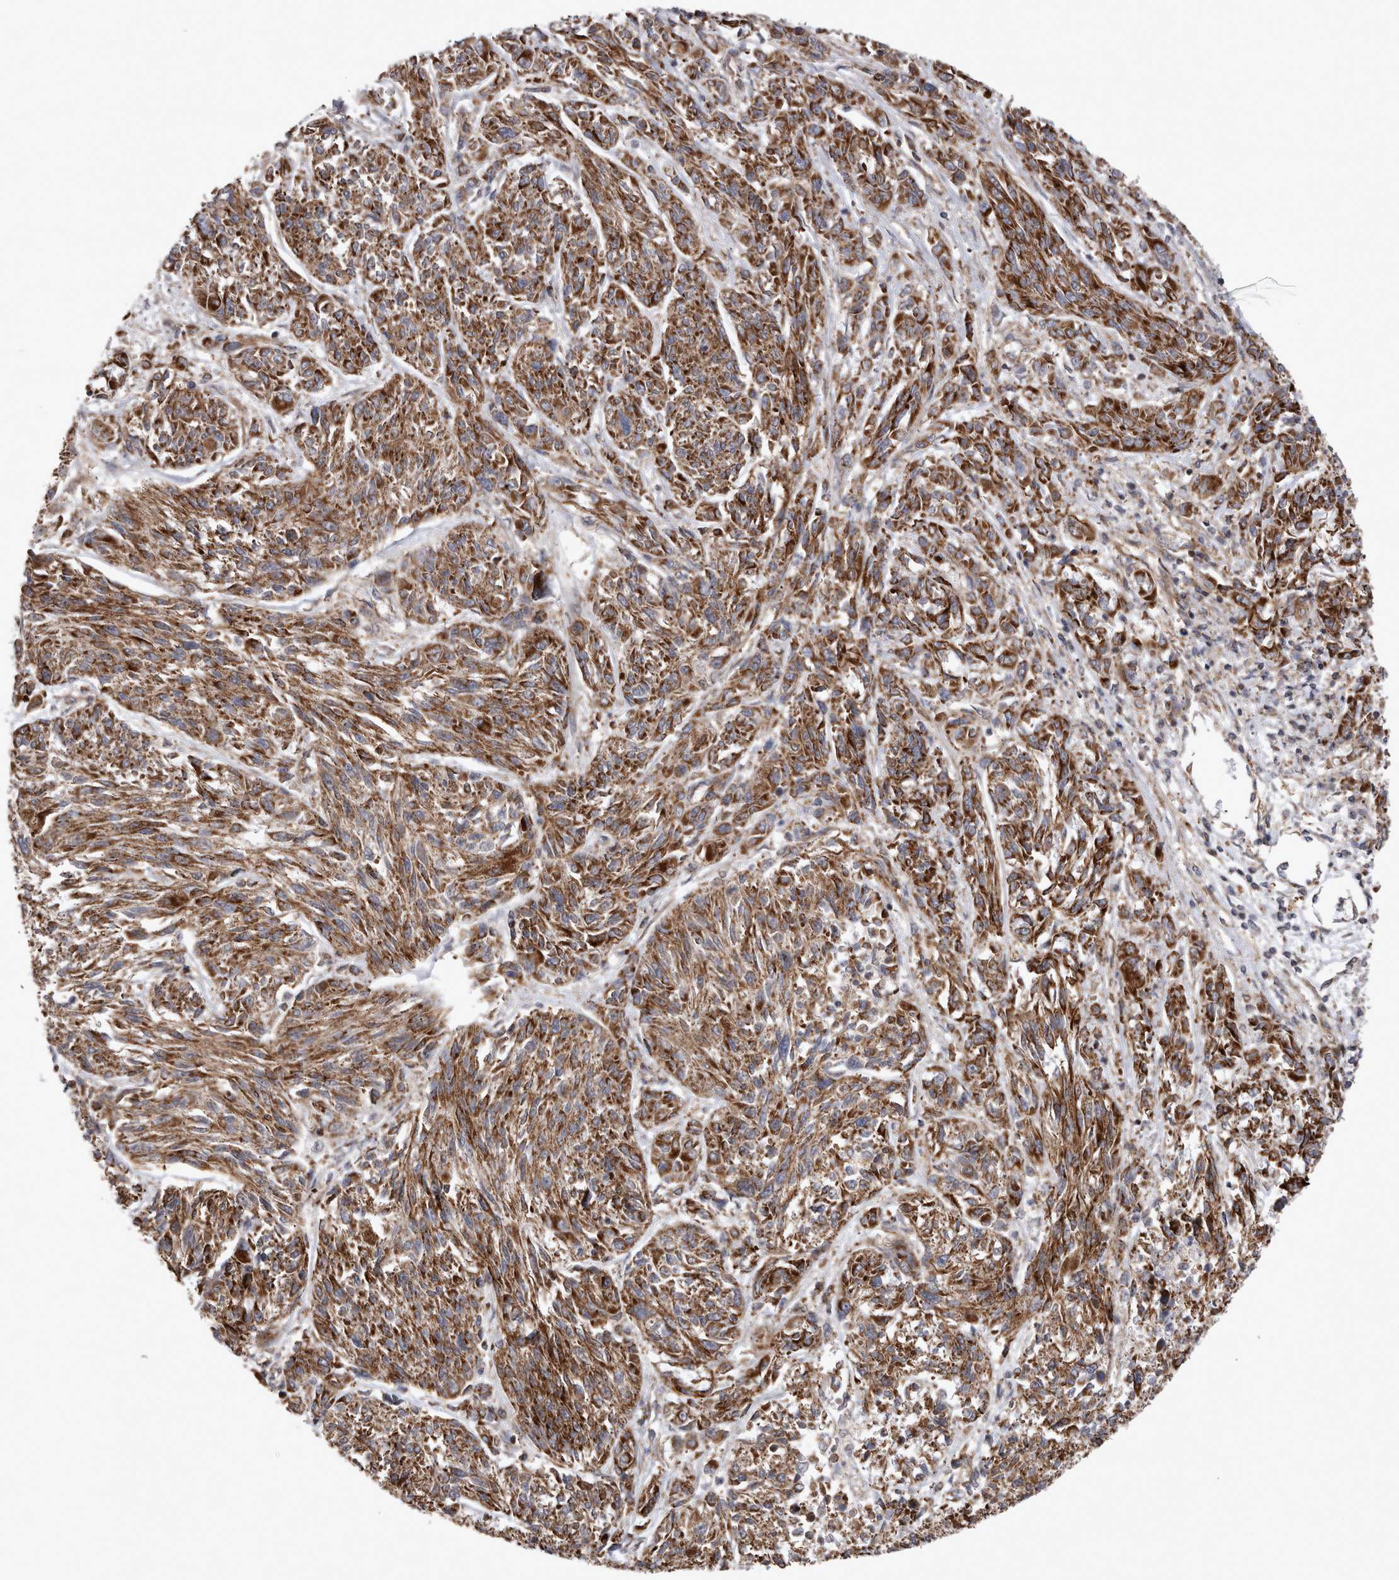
{"staining": {"intensity": "strong", "quantity": ">75%", "location": "cytoplasmic/membranous"}, "tissue": "melanoma", "cell_type": "Tumor cells", "image_type": "cancer", "snomed": [{"axis": "morphology", "description": "Malignant melanoma, NOS"}, {"axis": "topography", "description": "Skin"}], "caption": "A high-resolution micrograph shows immunohistochemistry staining of melanoma, which reveals strong cytoplasmic/membranous positivity in about >75% of tumor cells.", "gene": "TSPOAP1", "patient": {"sex": "male", "age": 53}}